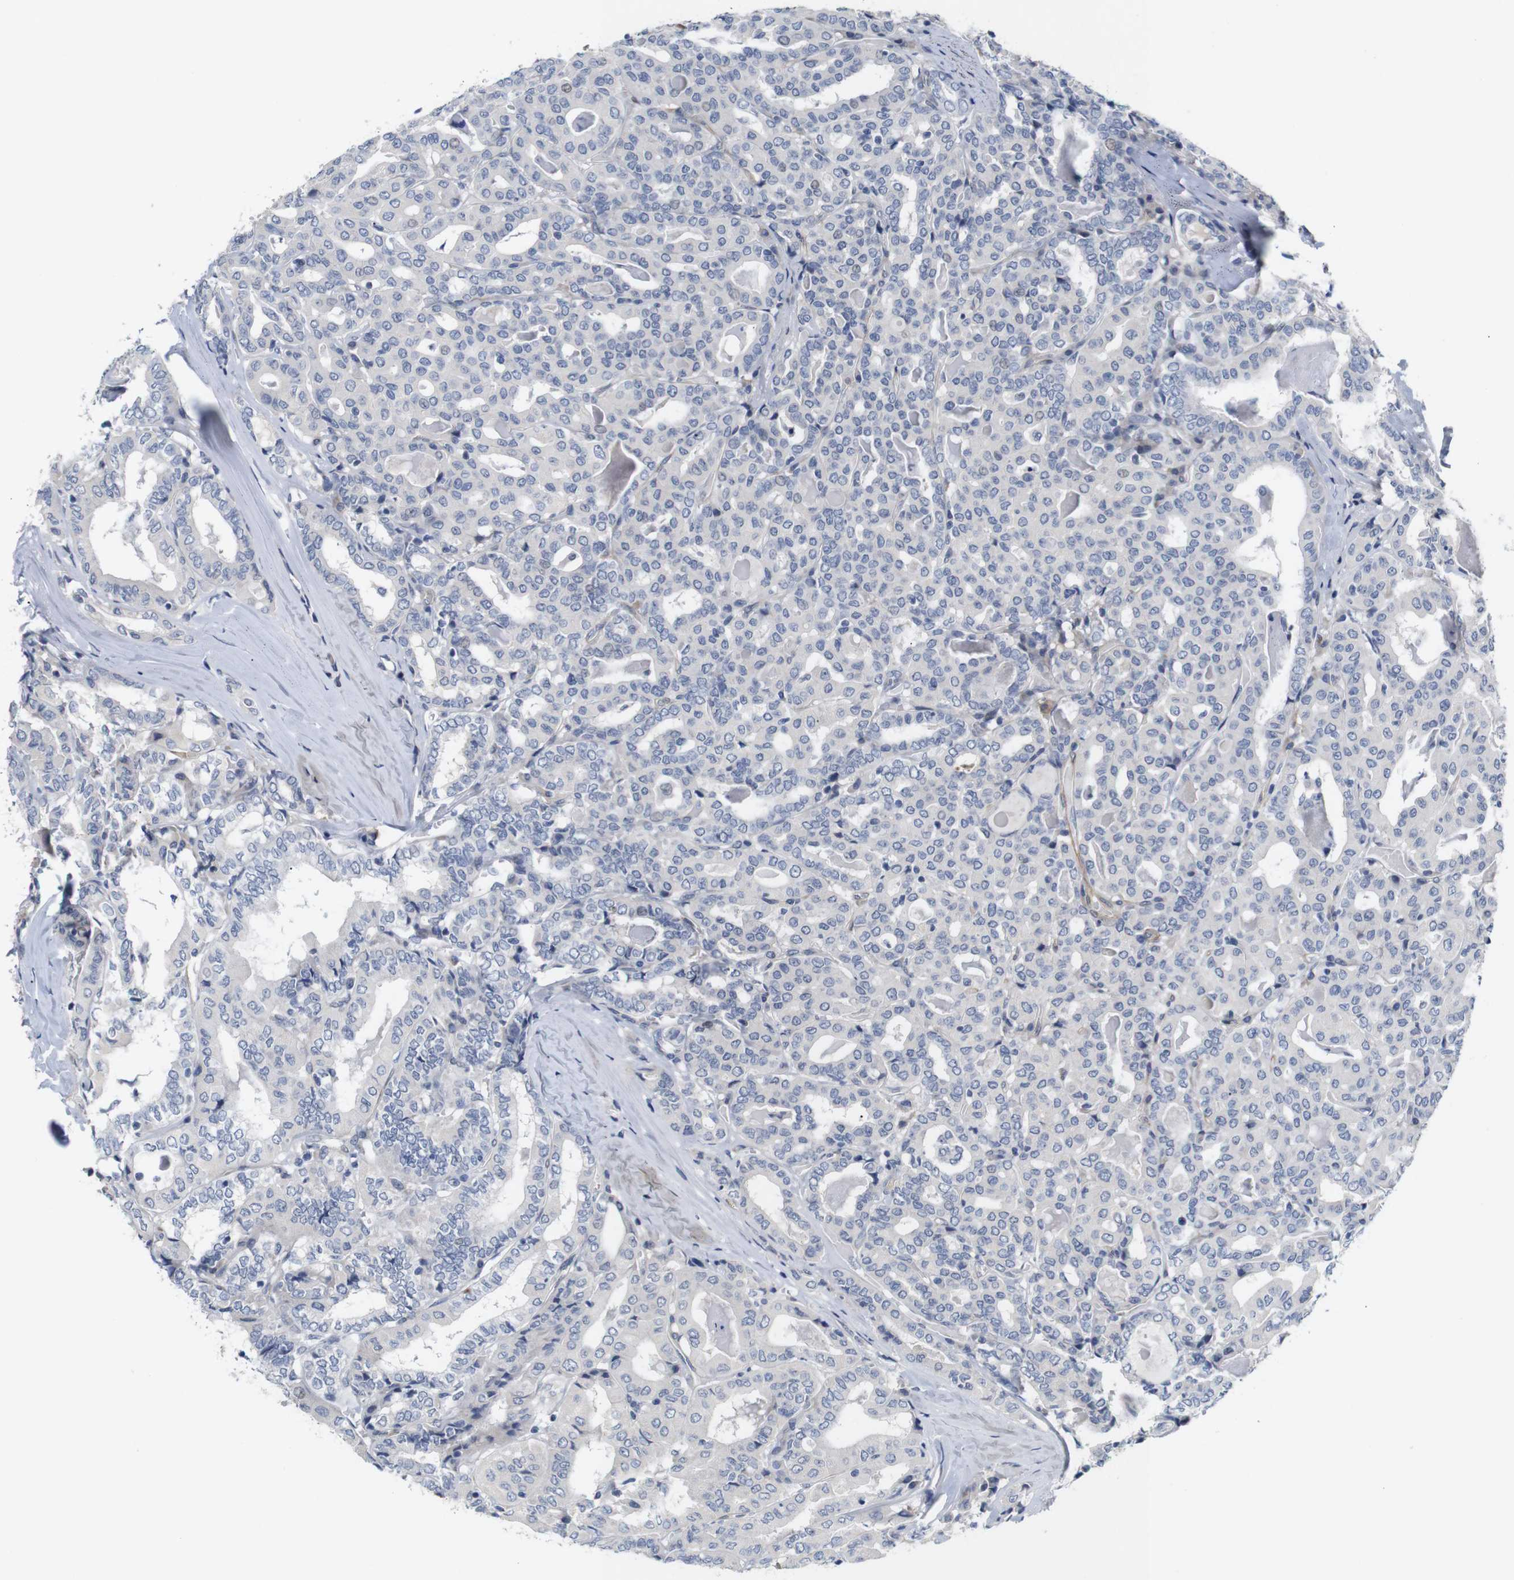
{"staining": {"intensity": "negative", "quantity": "none", "location": "none"}, "tissue": "thyroid cancer", "cell_type": "Tumor cells", "image_type": "cancer", "snomed": [{"axis": "morphology", "description": "Papillary adenocarcinoma, NOS"}, {"axis": "topography", "description": "Thyroid gland"}], "caption": "Micrograph shows no protein staining in tumor cells of papillary adenocarcinoma (thyroid) tissue. Nuclei are stained in blue.", "gene": "CYB561", "patient": {"sex": "female", "age": 42}}